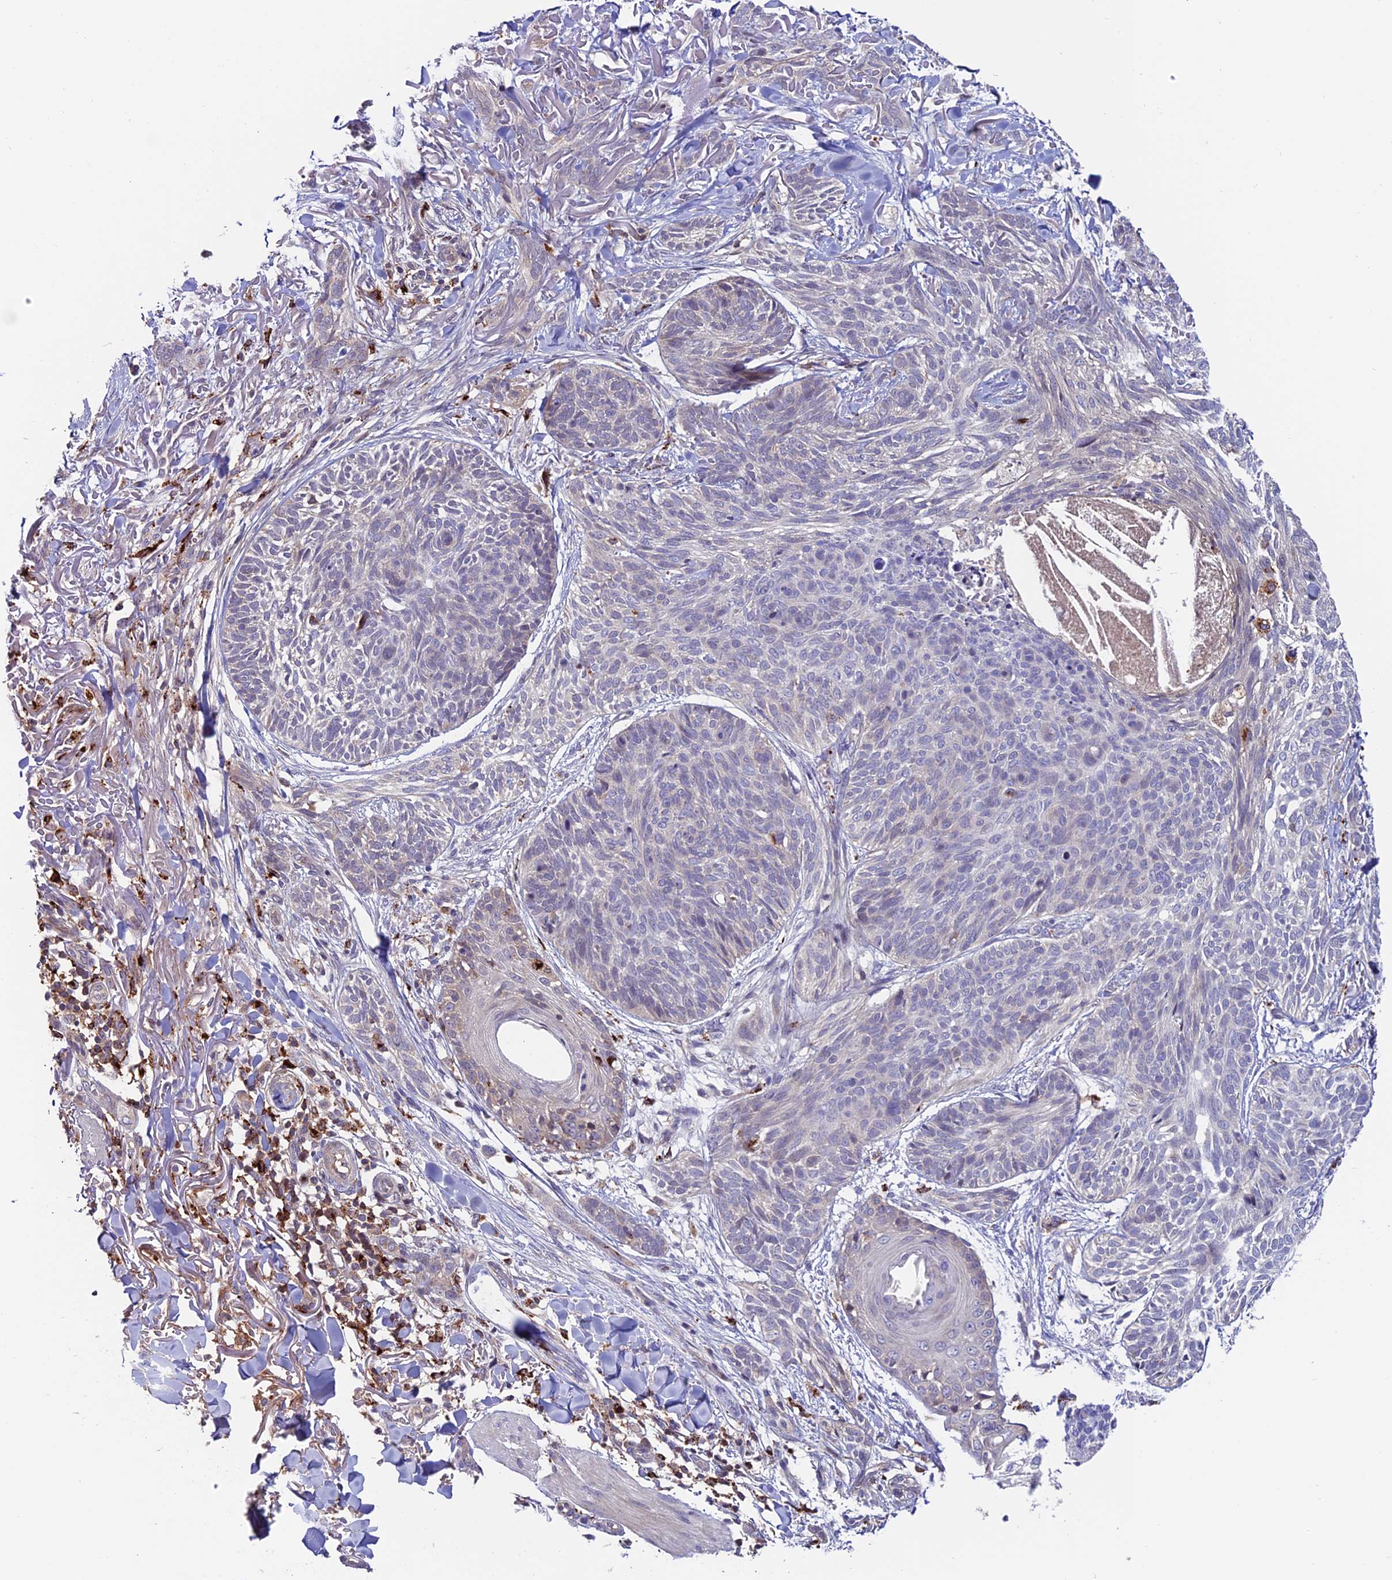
{"staining": {"intensity": "negative", "quantity": "none", "location": "none"}, "tissue": "skin cancer", "cell_type": "Tumor cells", "image_type": "cancer", "snomed": [{"axis": "morphology", "description": "Normal tissue, NOS"}, {"axis": "morphology", "description": "Basal cell carcinoma"}, {"axis": "topography", "description": "Skin"}], "caption": "Tumor cells are negative for brown protein staining in skin cancer (basal cell carcinoma).", "gene": "ARHGEF18", "patient": {"sex": "male", "age": 66}}